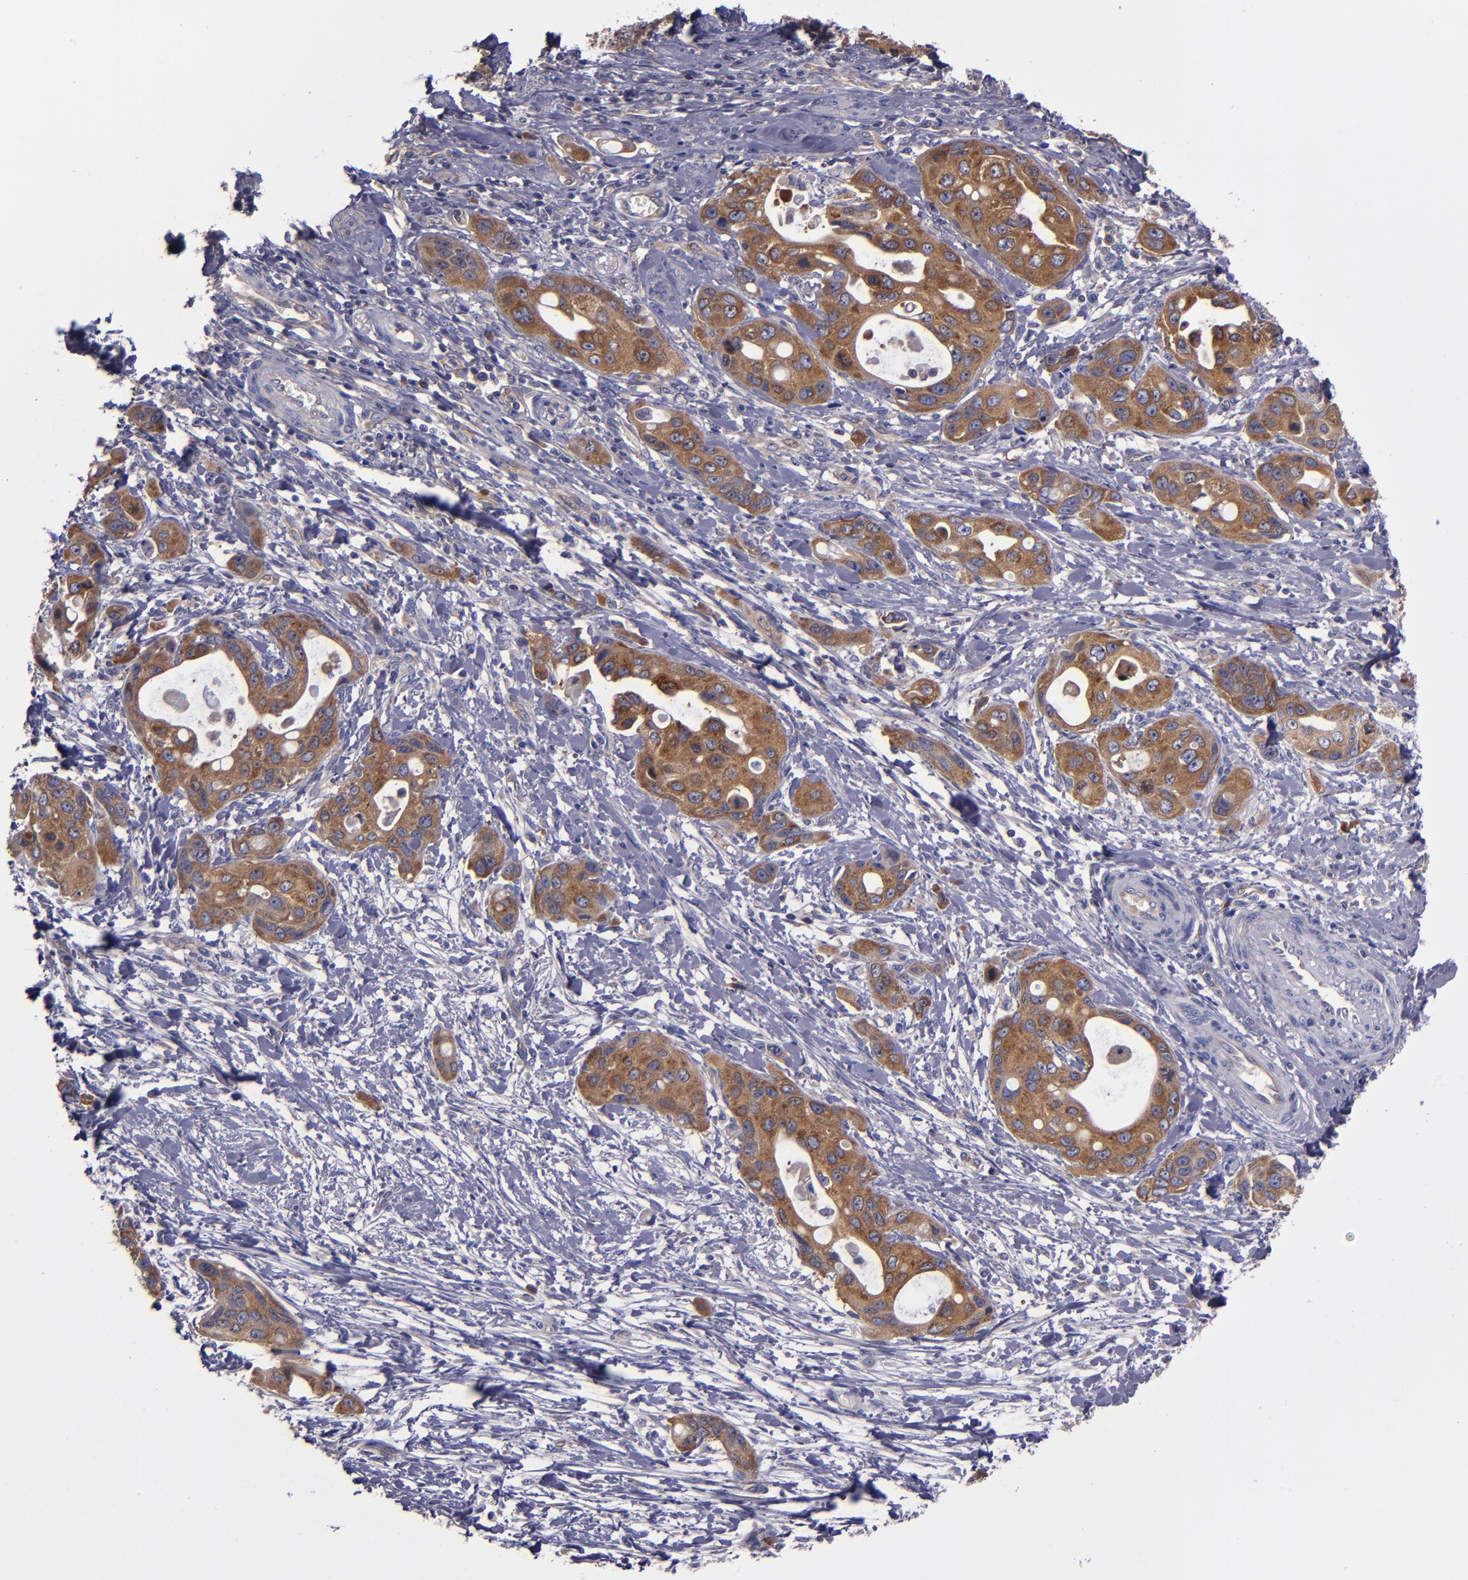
{"staining": {"intensity": "weak", "quantity": ">75%", "location": "cytoplasmic/membranous"}, "tissue": "pancreatic cancer", "cell_type": "Tumor cells", "image_type": "cancer", "snomed": [{"axis": "morphology", "description": "Adenocarcinoma, NOS"}, {"axis": "topography", "description": "Pancreas"}], "caption": "A photomicrograph of pancreatic adenocarcinoma stained for a protein reveals weak cytoplasmic/membranous brown staining in tumor cells.", "gene": "CARS1", "patient": {"sex": "female", "age": 60}}